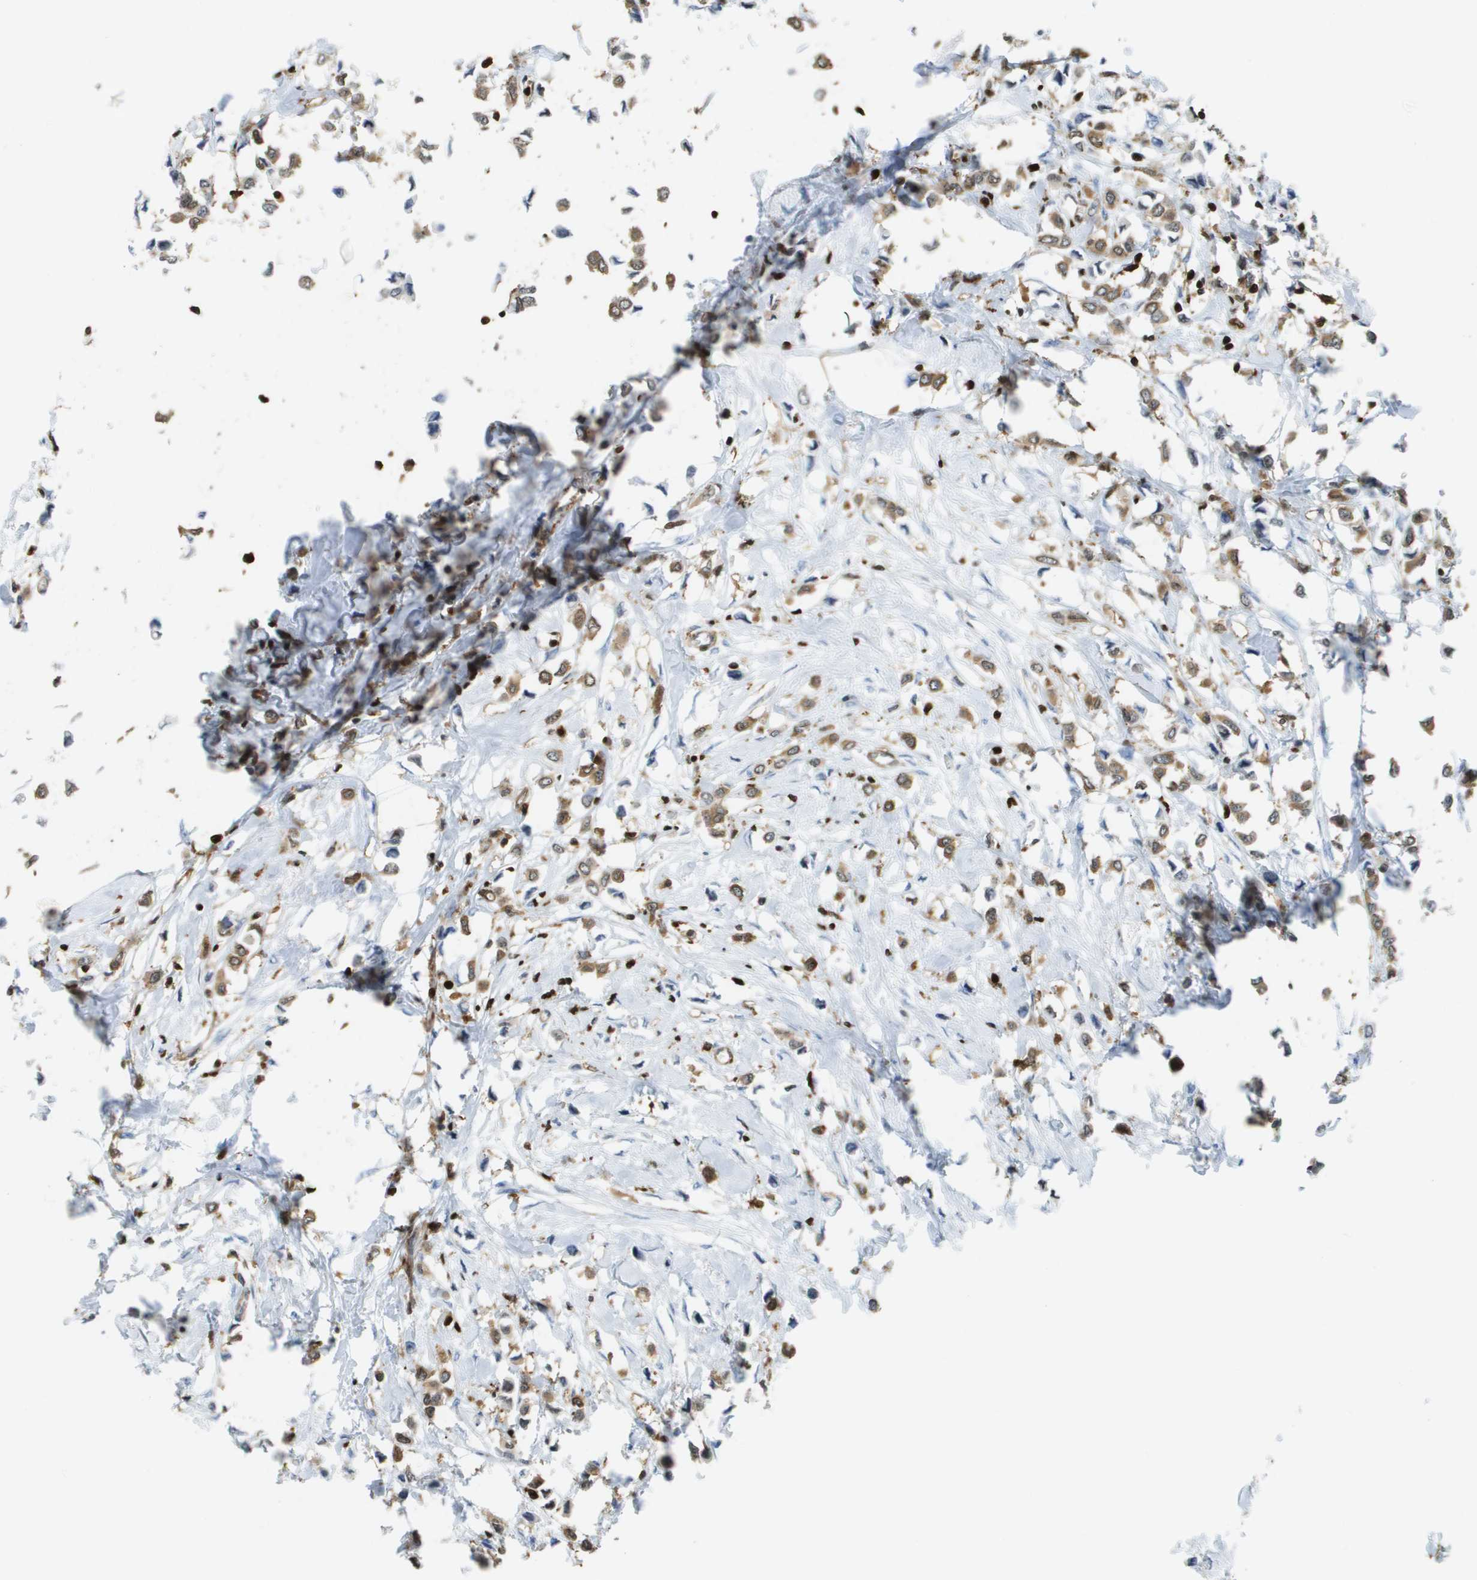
{"staining": {"intensity": "moderate", "quantity": ">75%", "location": "cytoplasmic/membranous"}, "tissue": "breast cancer", "cell_type": "Tumor cells", "image_type": "cancer", "snomed": [{"axis": "morphology", "description": "Lobular carcinoma"}, {"axis": "topography", "description": "Breast"}], "caption": "Immunohistochemical staining of human breast cancer (lobular carcinoma) demonstrates medium levels of moderate cytoplasmic/membranous protein staining in about >75% of tumor cells.", "gene": "DOCK5", "patient": {"sex": "female", "age": 51}}